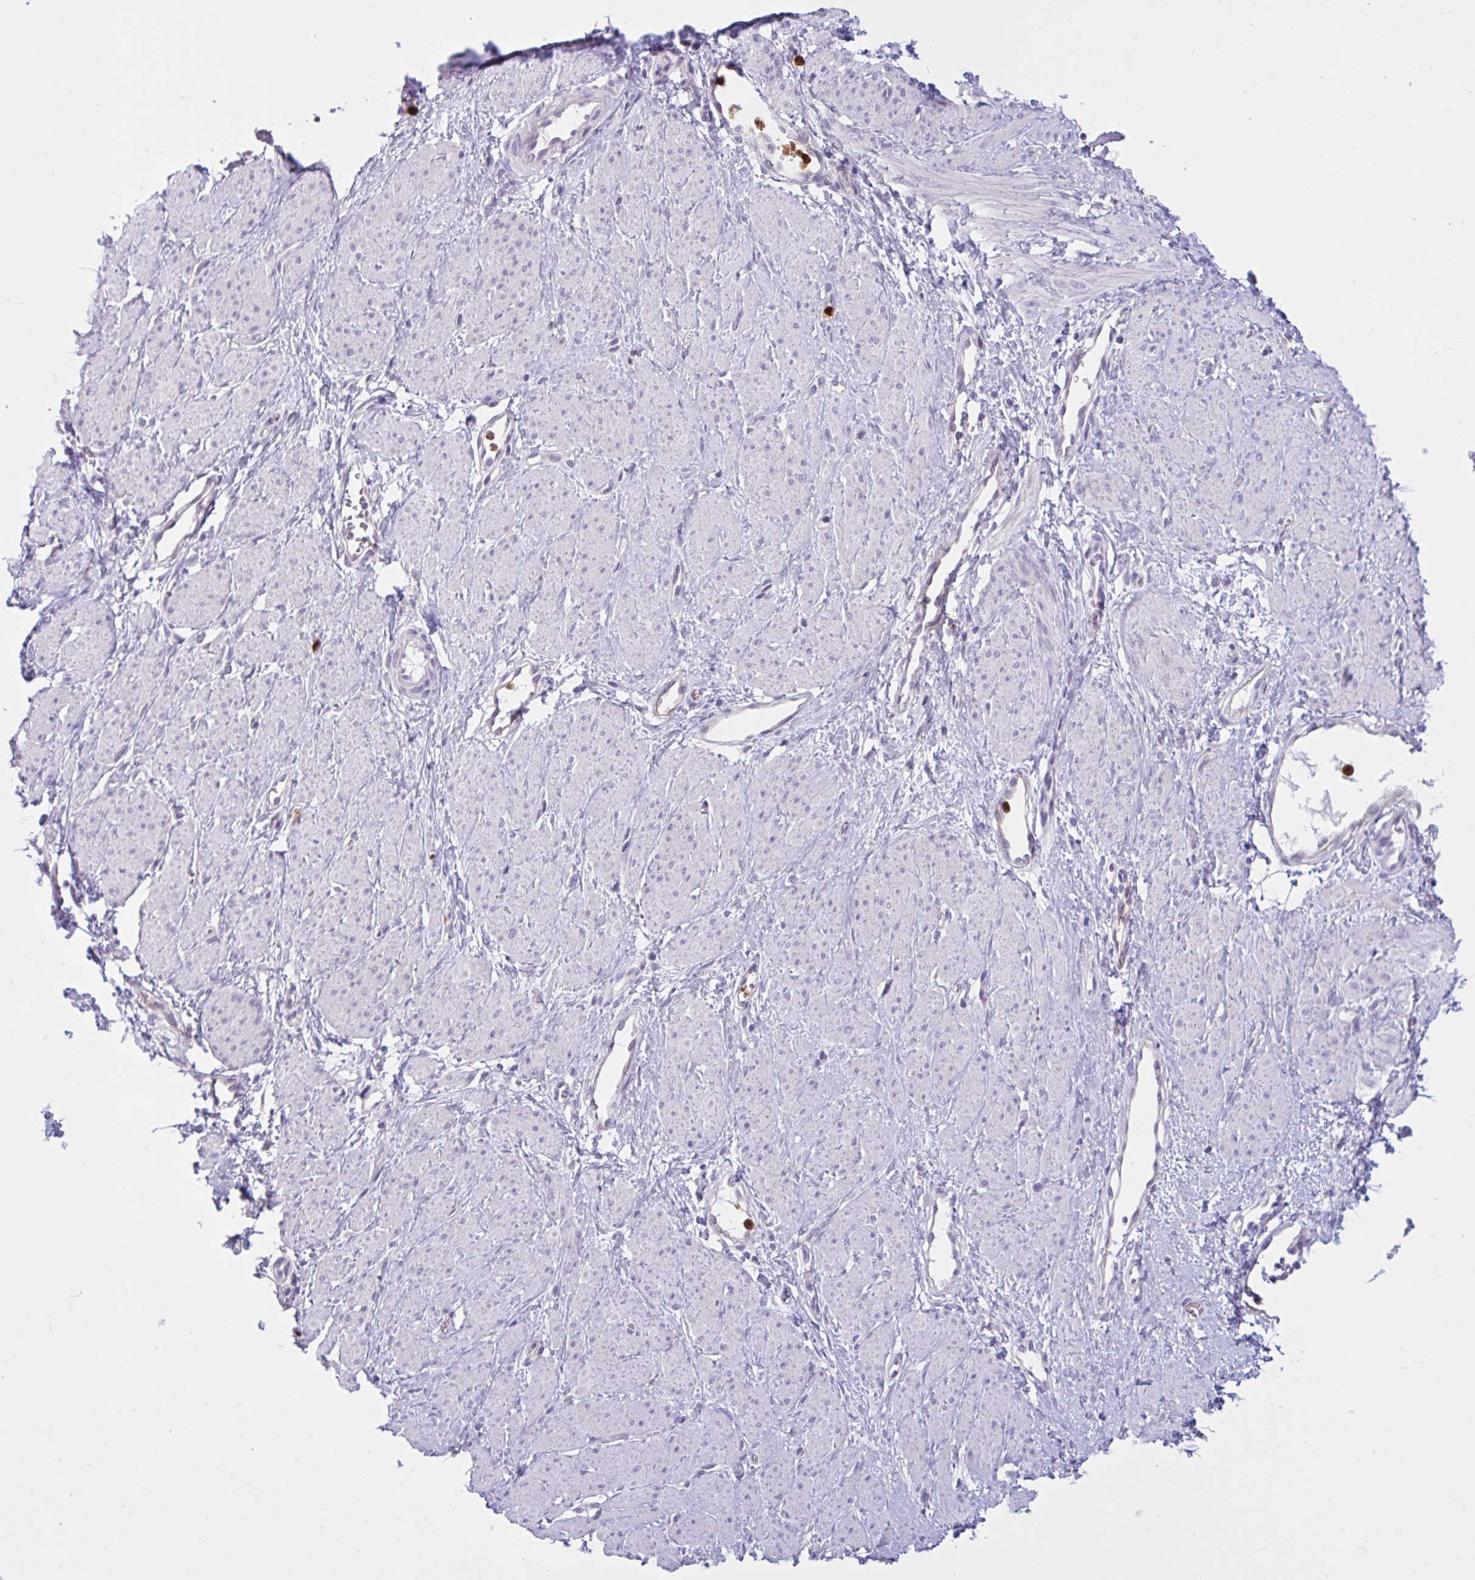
{"staining": {"intensity": "negative", "quantity": "none", "location": "none"}, "tissue": "smooth muscle", "cell_type": "Smooth muscle cells", "image_type": "normal", "snomed": [{"axis": "morphology", "description": "Normal tissue, NOS"}, {"axis": "topography", "description": "Smooth muscle"}, {"axis": "topography", "description": "Uterus"}], "caption": "The histopathology image shows no significant positivity in smooth muscle cells of smooth muscle. (DAB (3,3'-diaminobenzidine) IHC visualized using brightfield microscopy, high magnification).", "gene": "CEP120", "patient": {"sex": "female", "age": 39}}